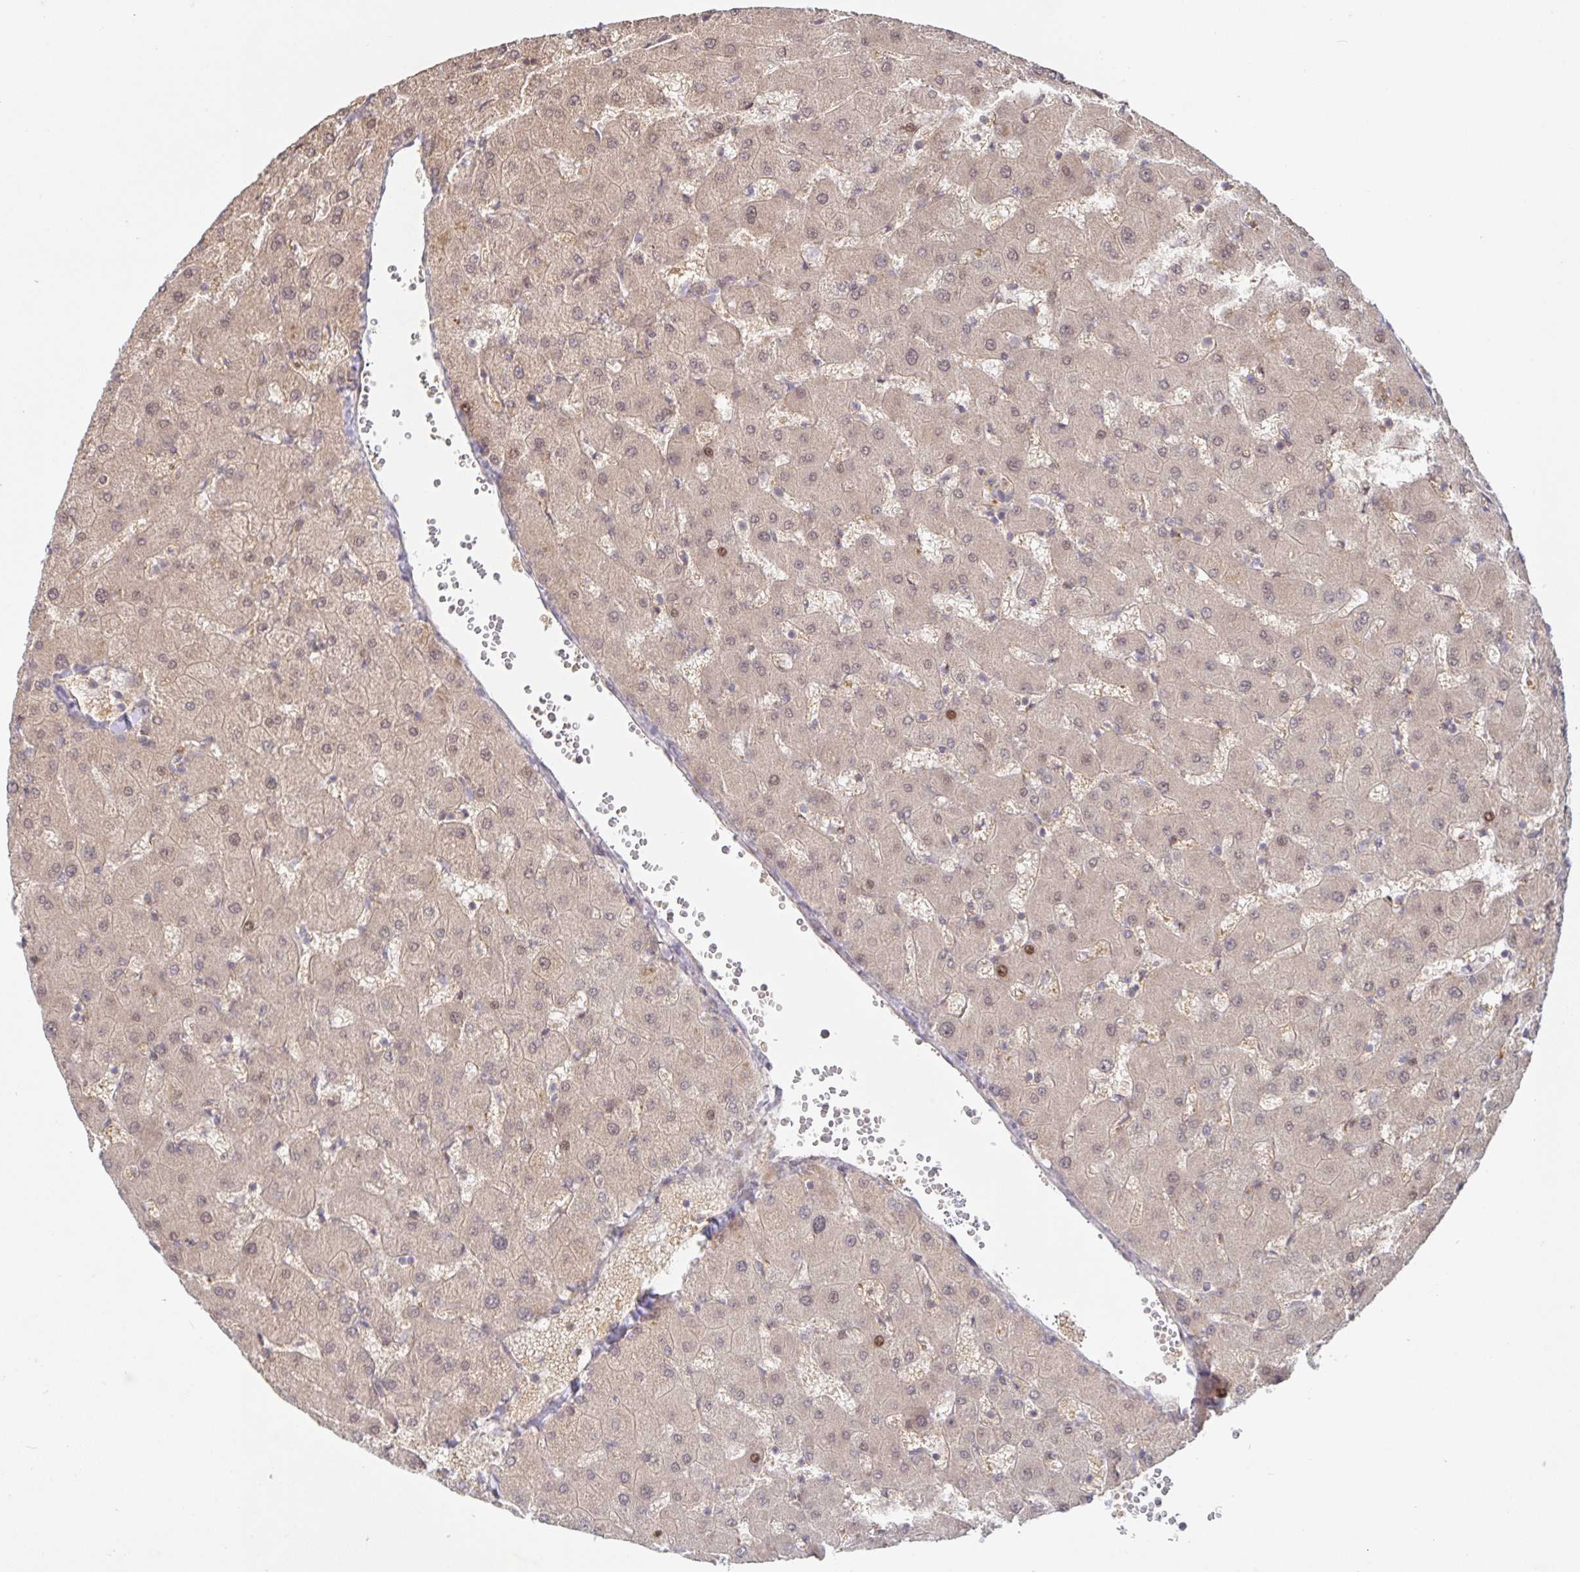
{"staining": {"intensity": "weak", "quantity": ">75%", "location": "cytoplasmic/membranous"}, "tissue": "liver", "cell_type": "Cholangiocytes", "image_type": "normal", "snomed": [{"axis": "morphology", "description": "Normal tissue, NOS"}, {"axis": "topography", "description": "Liver"}], "caption": "A photomicrograph of liver stained for a protein displays weak cytoplasmic/membranous brown staining in cholangiocytes. (Stains: DAB in brown, nuclei in blue, Microscopy: brightfield microscopy at high magnification).", "gene": "AACS", "patient": {"sex": "female", "age": 63}}